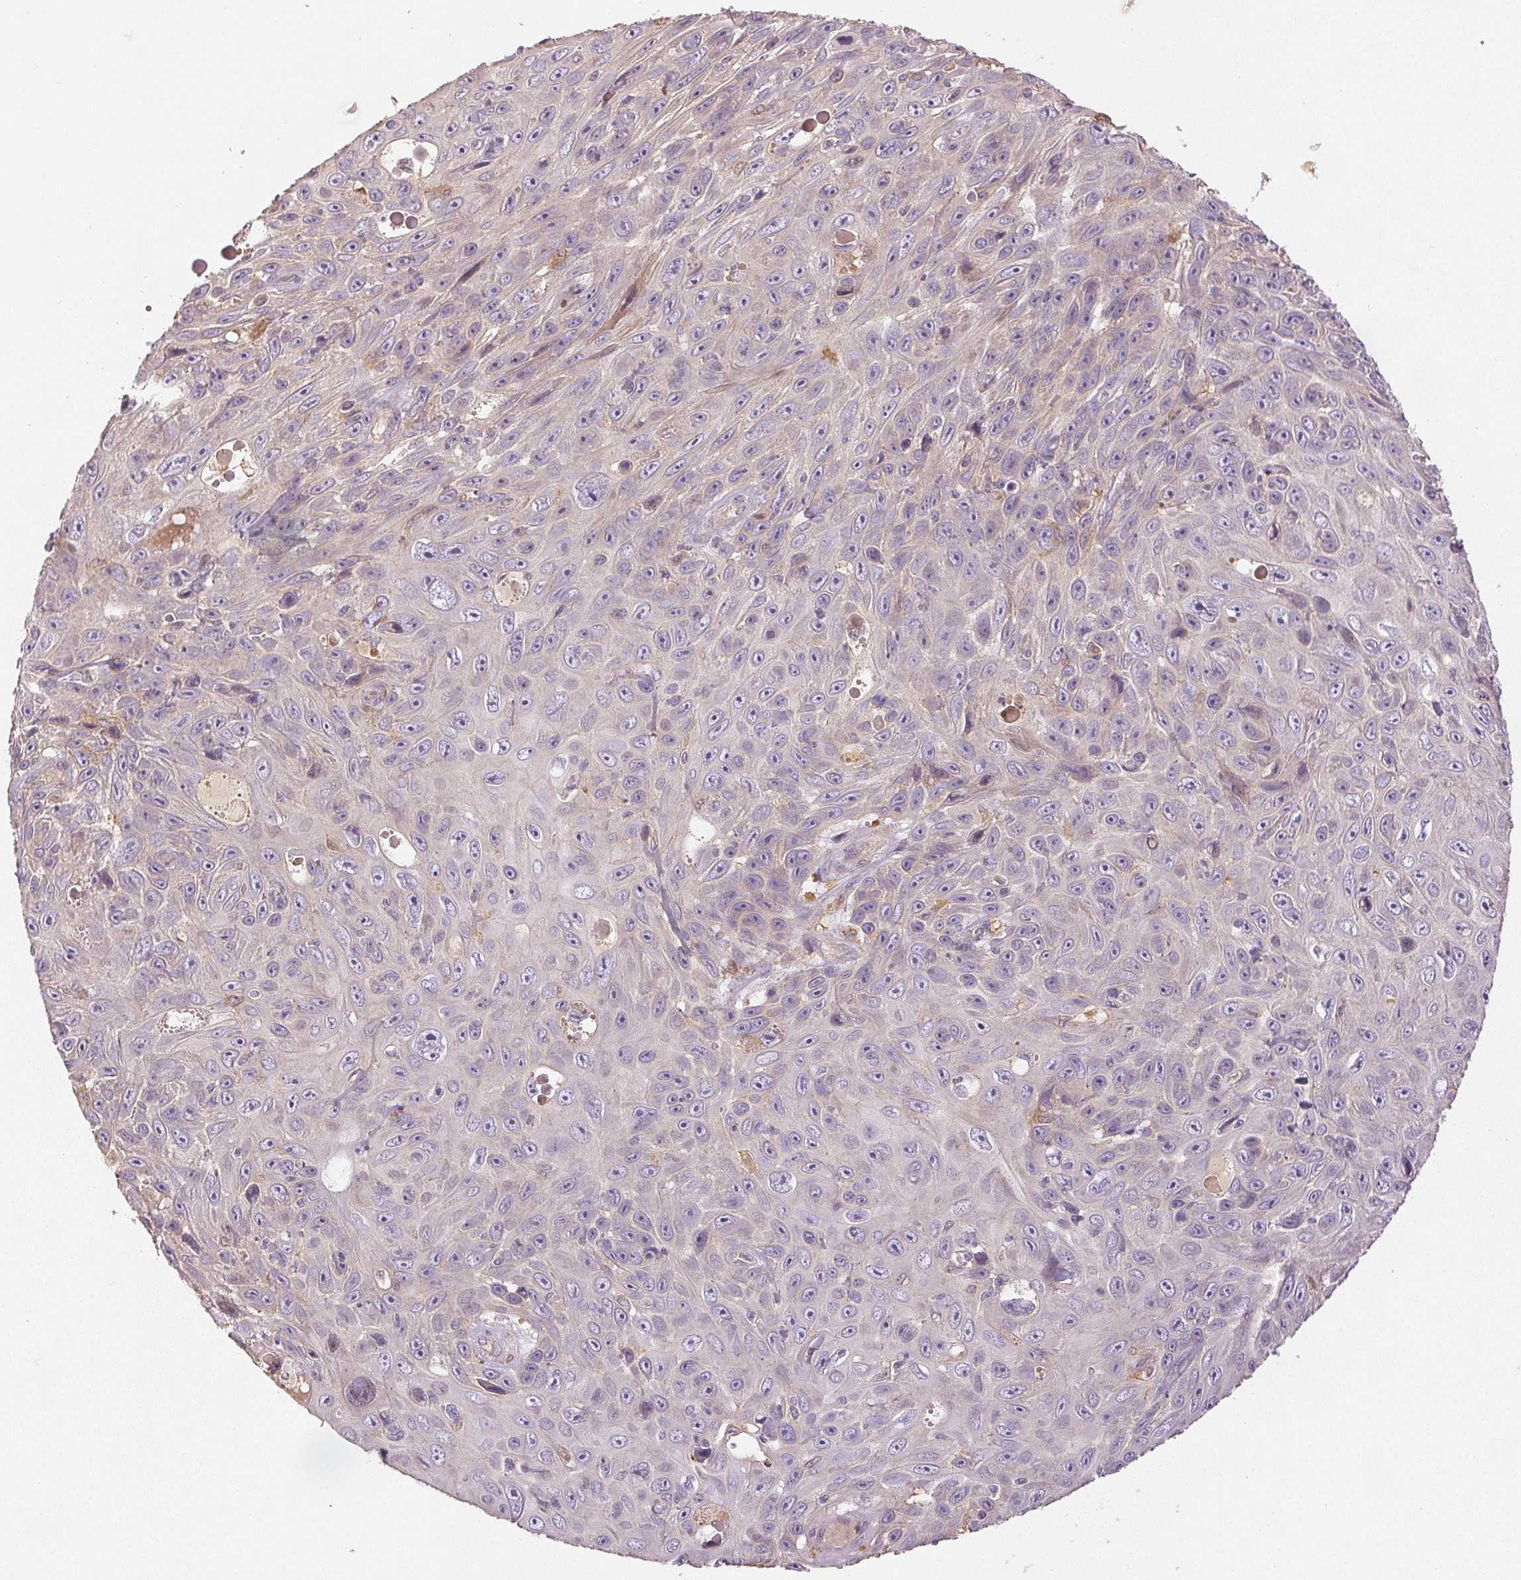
{"staining": {"intensity": "negative", "quantity": "none", "location": "none"}, "tissue": "skin cancer", "cell_type": "Tumor cells", "image_type": "cancer", "snomed": [{"axis": "morphology", "description": "Squamous cell carcinoma, NOS"}, {"axis": "topography", "description": "Skin"}], "caption": "IHC micrograph of neoplastic tissue: human squamous cell carcinoma (skin) stained with DAB (3,3'-diaminobenzidine) demonstrates no significant protein staining in tumor cells. Brightfield microscopy of immunohistochemistry (IHC) stained with DAB (3,3'-diaminobenzidine) (brown) and hematoxylin (blue), captured at high magnification.", "gene": "YIF1B", "patient": {"sex": "male", "age": 82}}